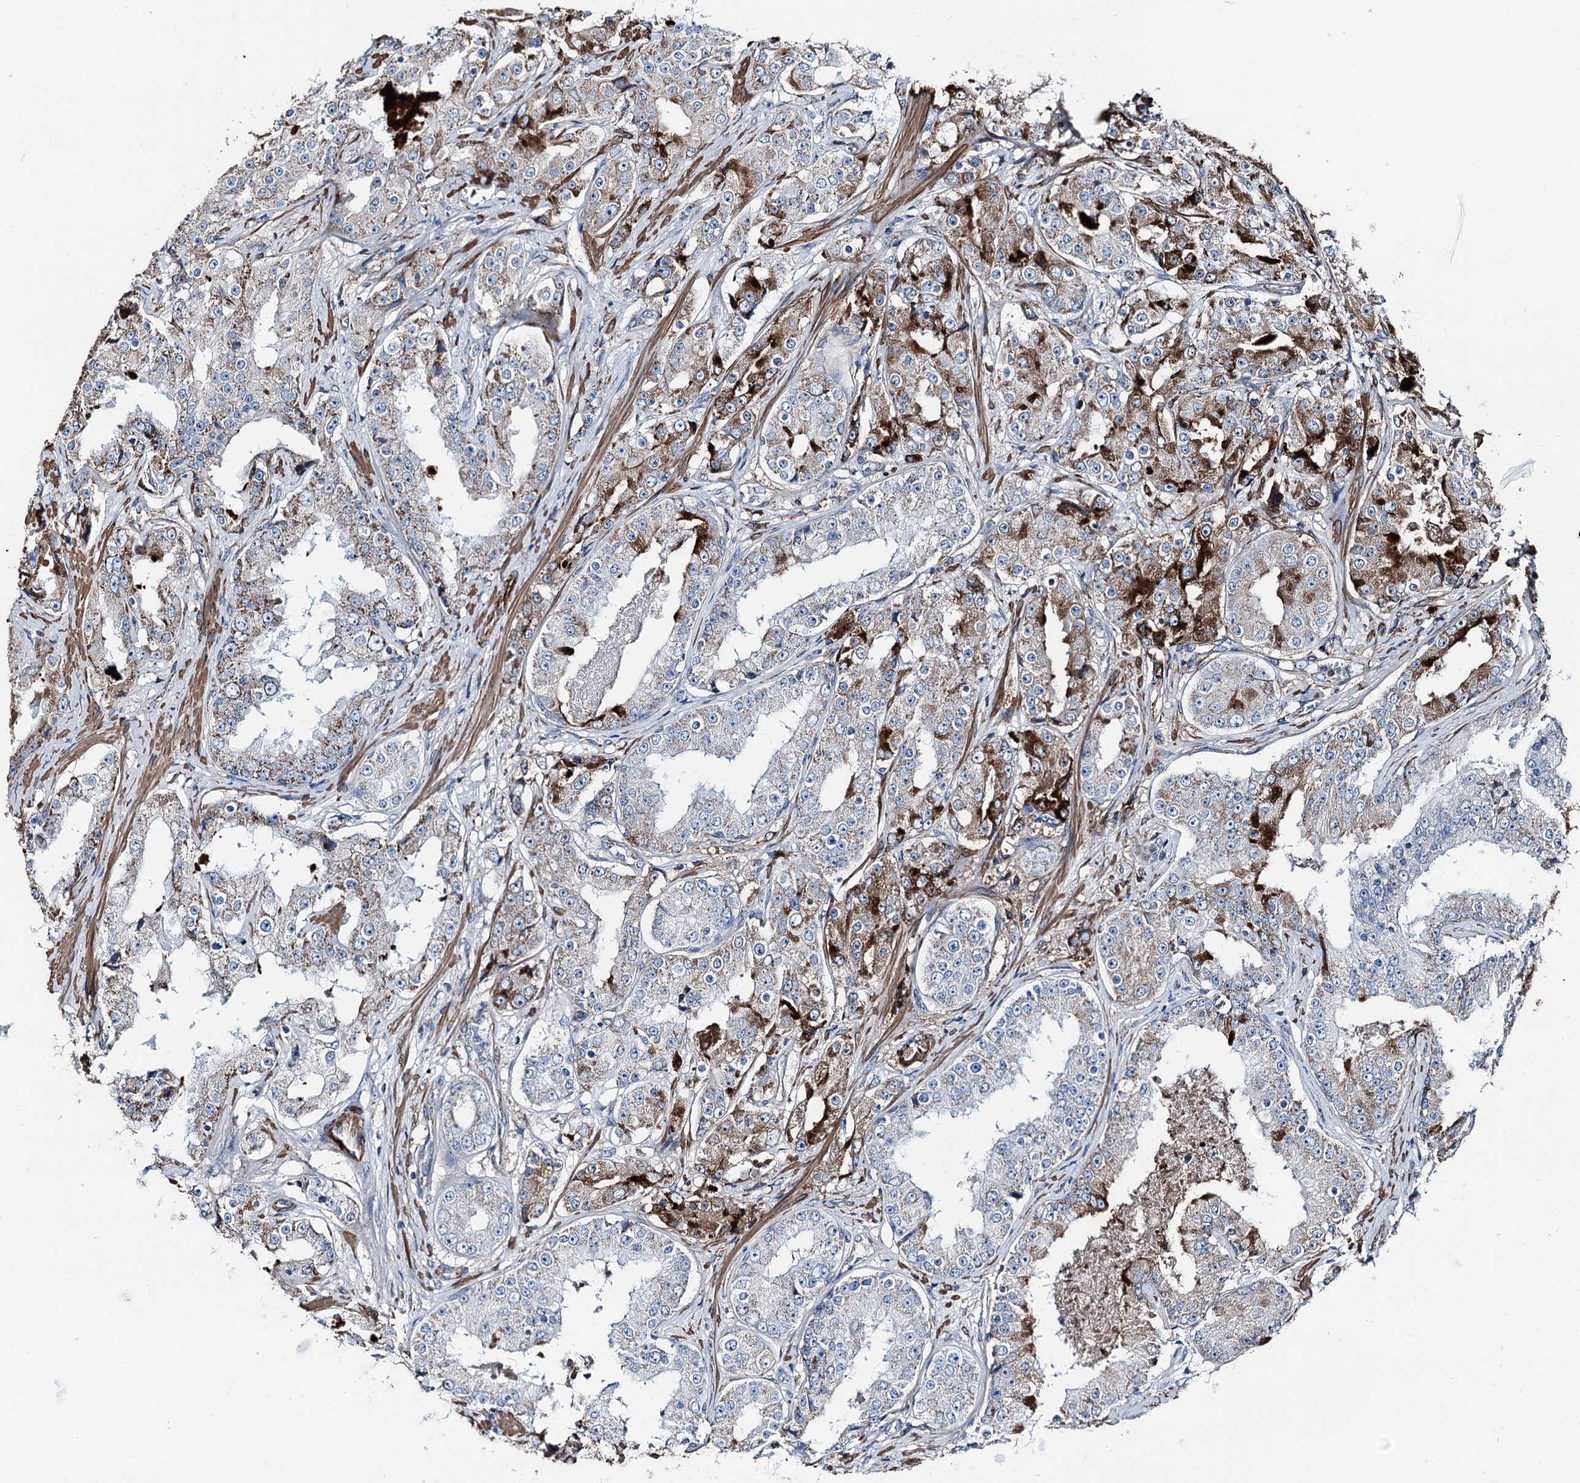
{"staining": {"intensity": "strong", "quantity": "25%-75%", "location": "cytoplasmic/membranous"}, "tissue": "prostate cancer", "cell_type": "Tumor cells", "image_type": "cancer", "snomed": [{"axis": "morphology", "description": "Adenocarcinoma, High grade"}, {"axis": "topography", "description": "Prostate"}], "caption": "This is a photomicrograph of immunohistochemistry staining of prostate cancer, which shows strong staining in the cytoplasmic/membranous of tumor cells.", "gene": "DDIAS", "patient": {"sex": "male", "age": 73}}